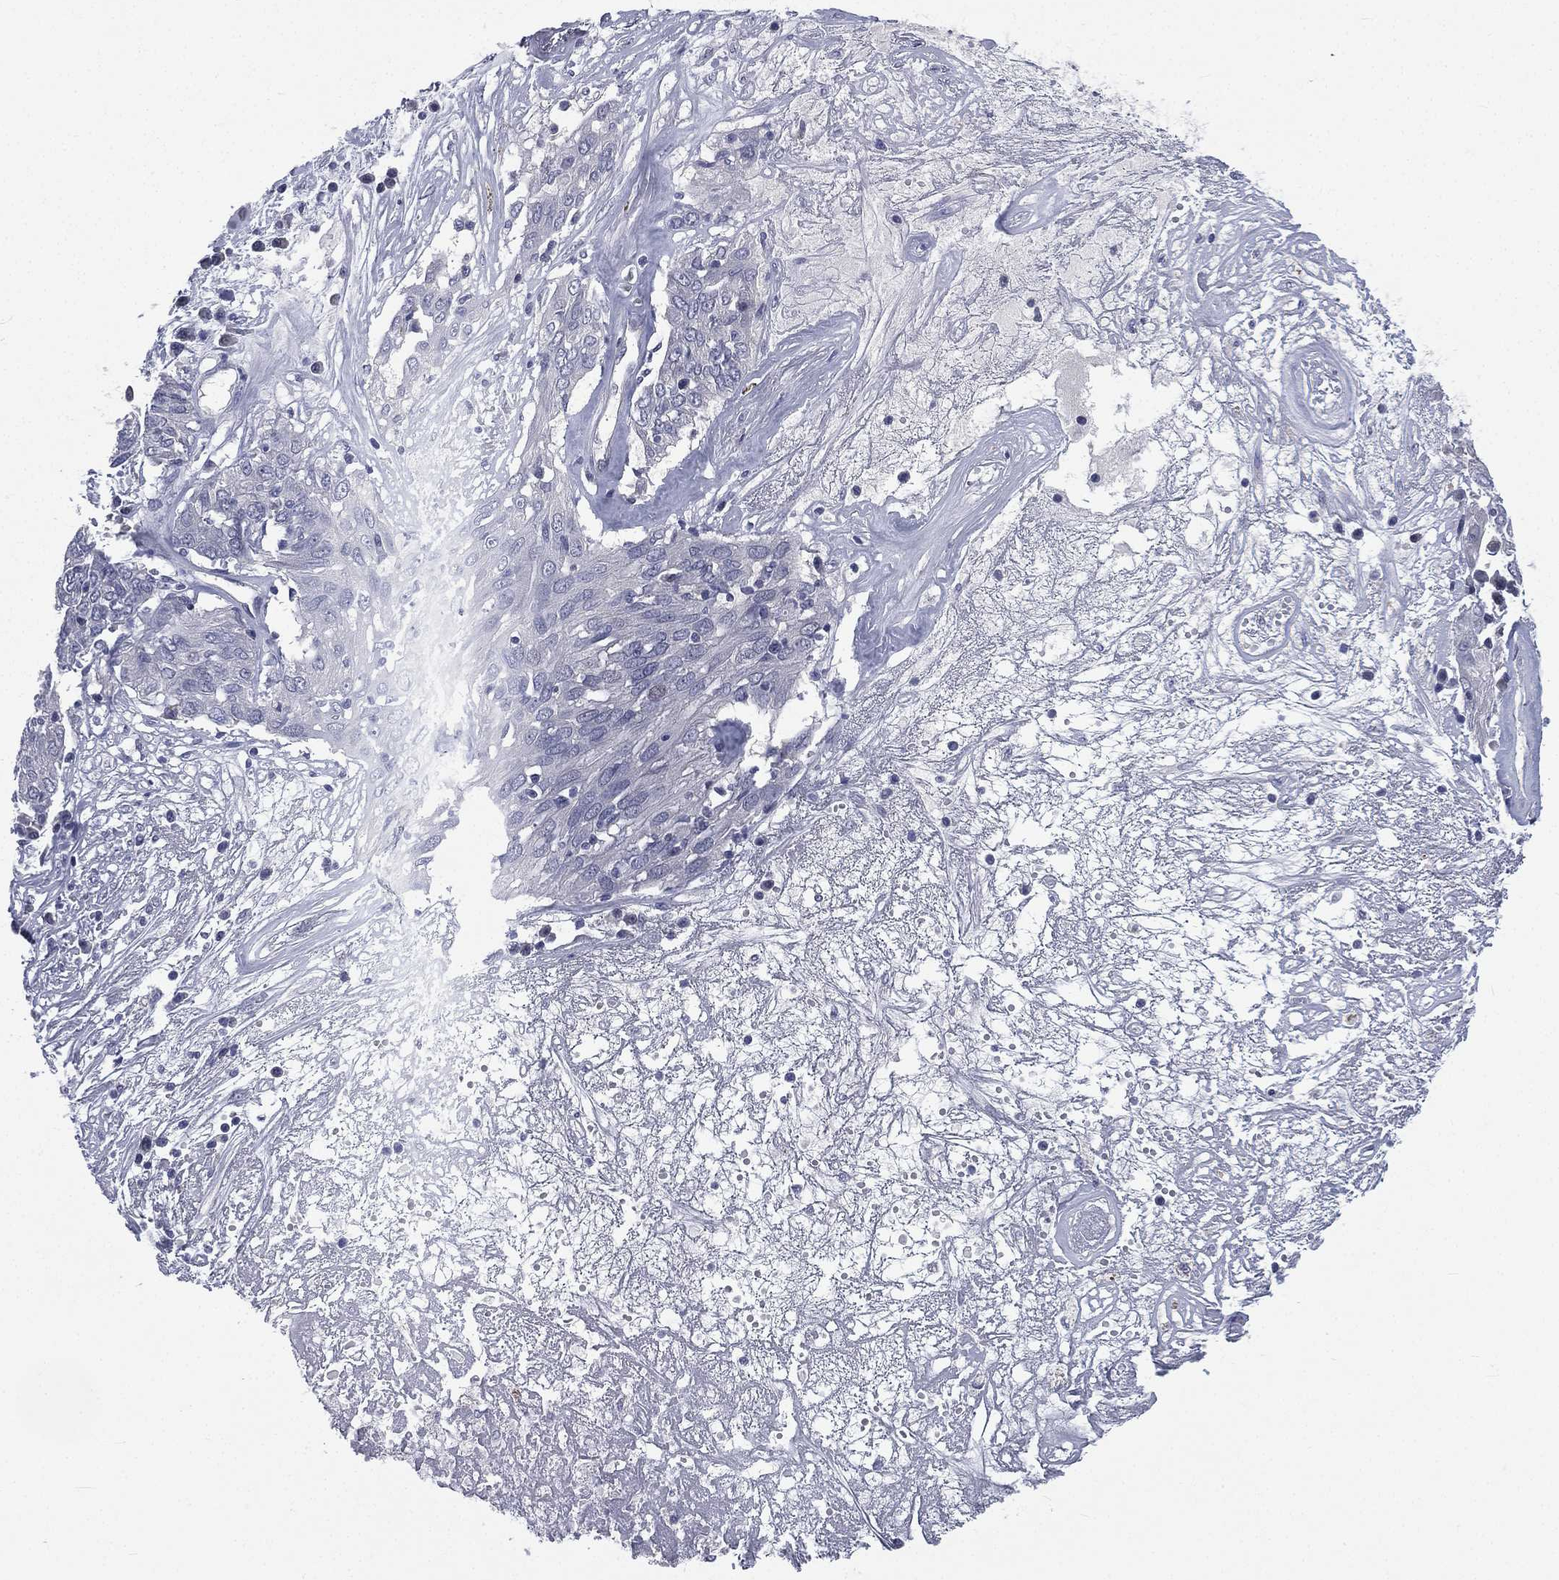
{"staining": {"intensity": "negative", "quantity": "none", "location": "none"}, "tissue": "ovarian cancer", "cell_type": "Tumor cells", "image_type": "cancer", "snomed": [{"axis": "morphology", "description": "Carcinoma, endometroid"}, {"axis": "topography", "description": "Ovary"}], "caption": "A photomicrograph of human ovarian cancer is negative for staining in tumor cells. (Immunohistochemistry (ihc), brightfield microscopy, high magnification).", "gene": "IFT27", "patient": {"sex": "female", "age": 50}}